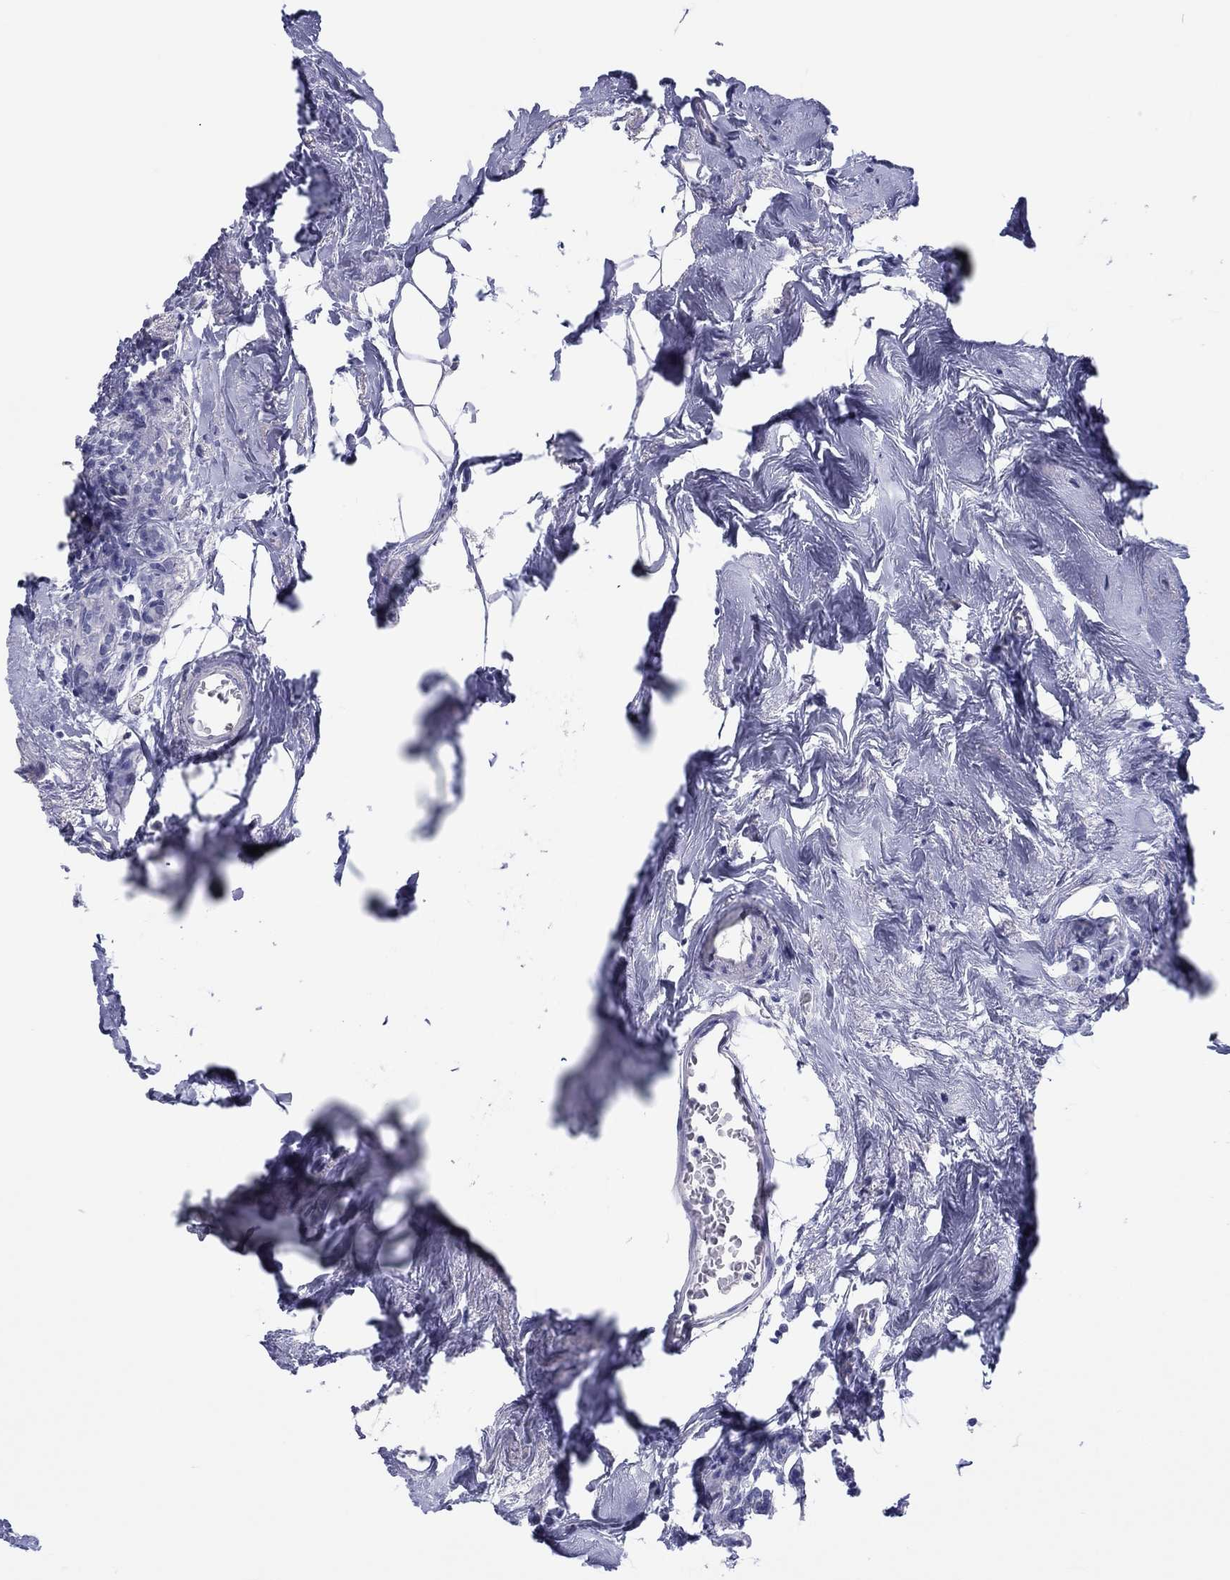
{"staining": {"intensity": "negative", "quantity": "none", "location": "none"}, "tissue": "breast cancer", "cell_type": "Tumor cells", "image_type": "cancer", "snomed": [{"axis": "morphology", "description": "Duct carcinoma"}, {"axis": "topography", "description": "Breast"}], "caption": "An immunohistochemistry (IHC) image of breast cancer is shown. There is no staining in tumor cells of breast cancer.", "gene": "ERICH3", "patient": {"sex": "female", "age": 83}}